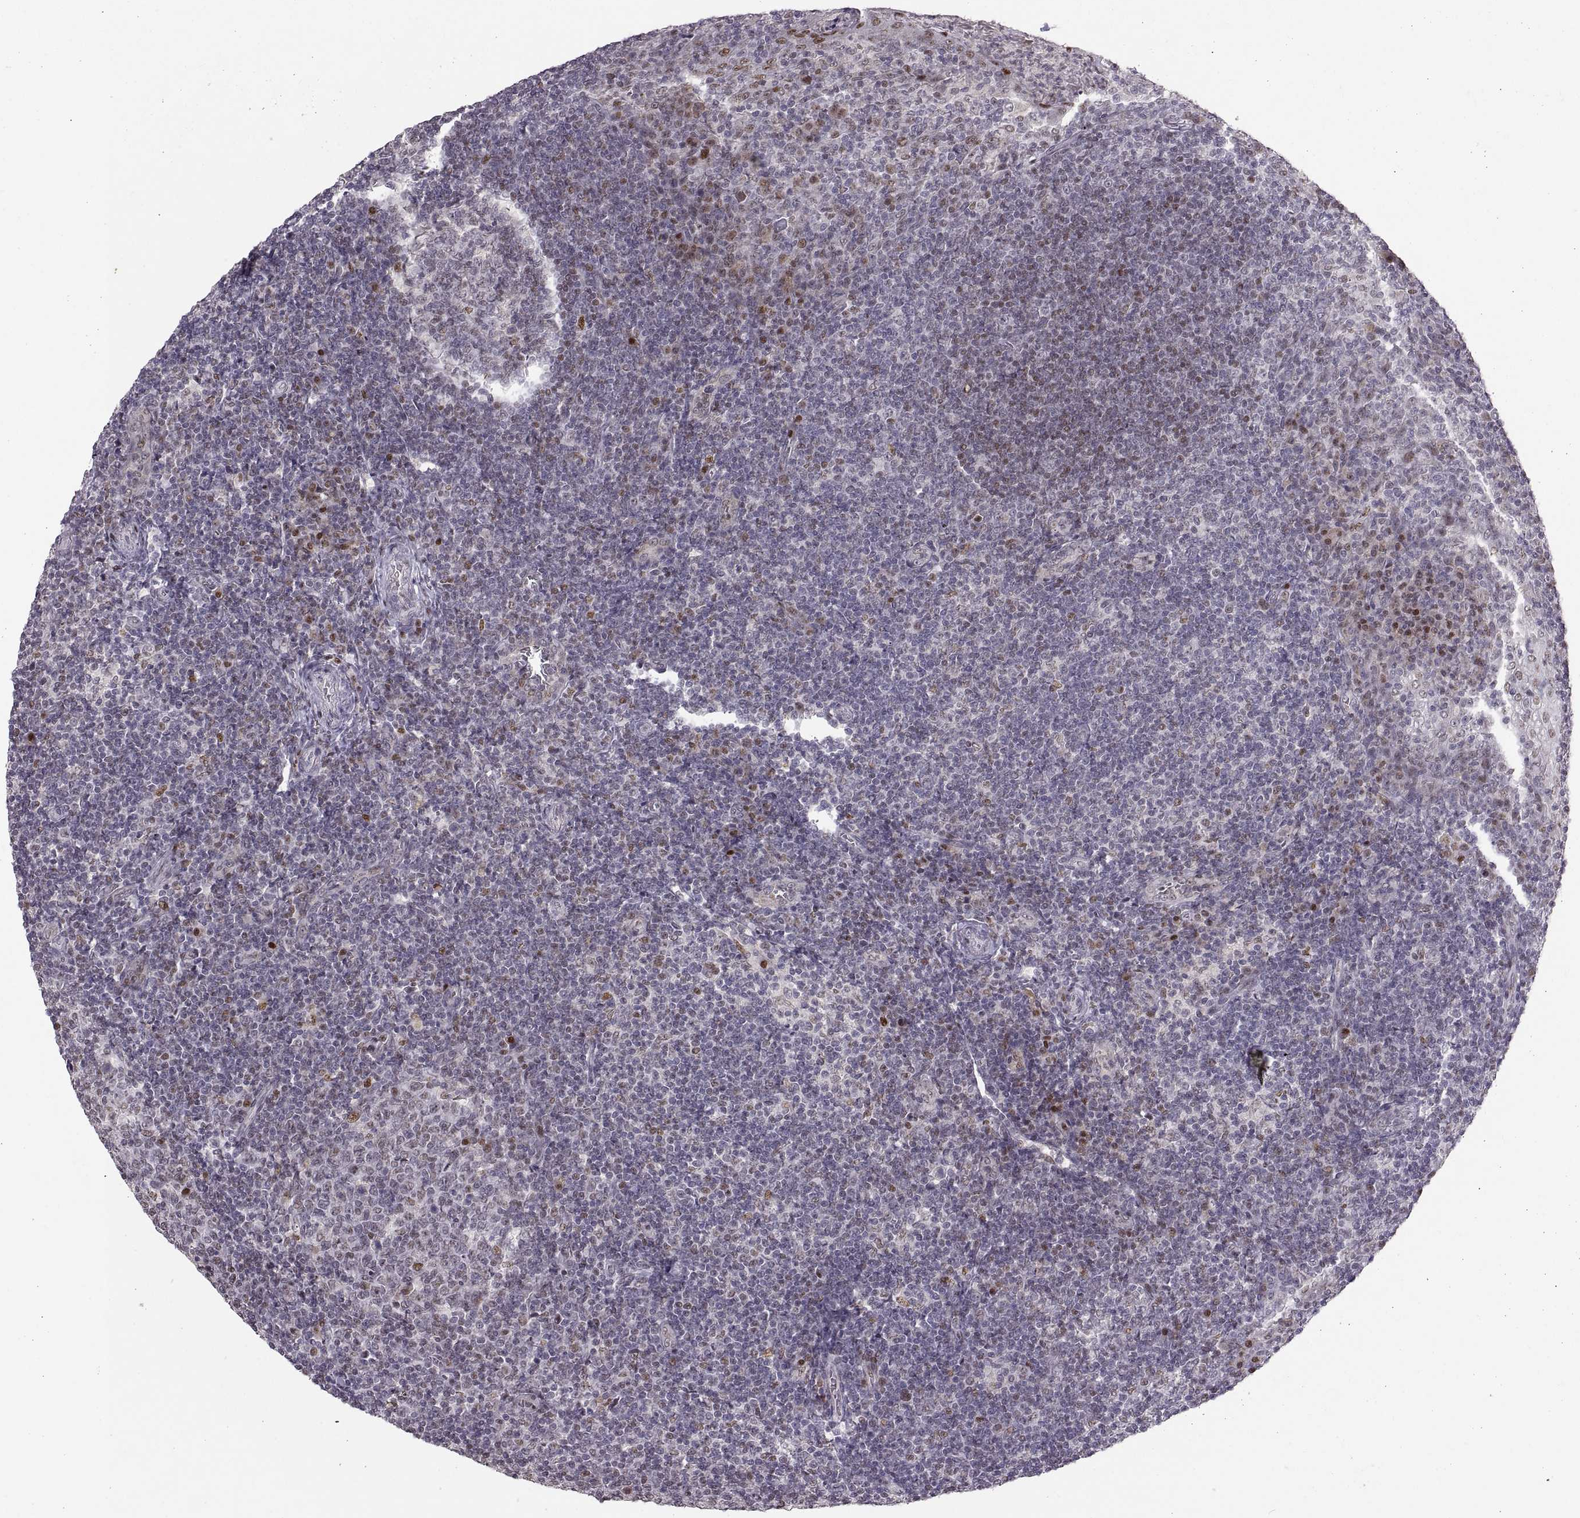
{"staining": {"intensity": "strong", "quantity": "<25%", "location": "nuclear"}, "tissue": "tonsil", "cell_type": "Germinal center cells", "image_type": "normal", "snomed": [{"axis": "morphology", "description": "Normal tissue, NOS"}, {"axis": "topography", "description": "Tonsil"}], "caption": "Protein staining of normal tonsil exhibits strong nuclear staining in approximately <25% of germinal center cells.", "gene": "SNAI1", "patient": {"sex": "female", "age": 12}}